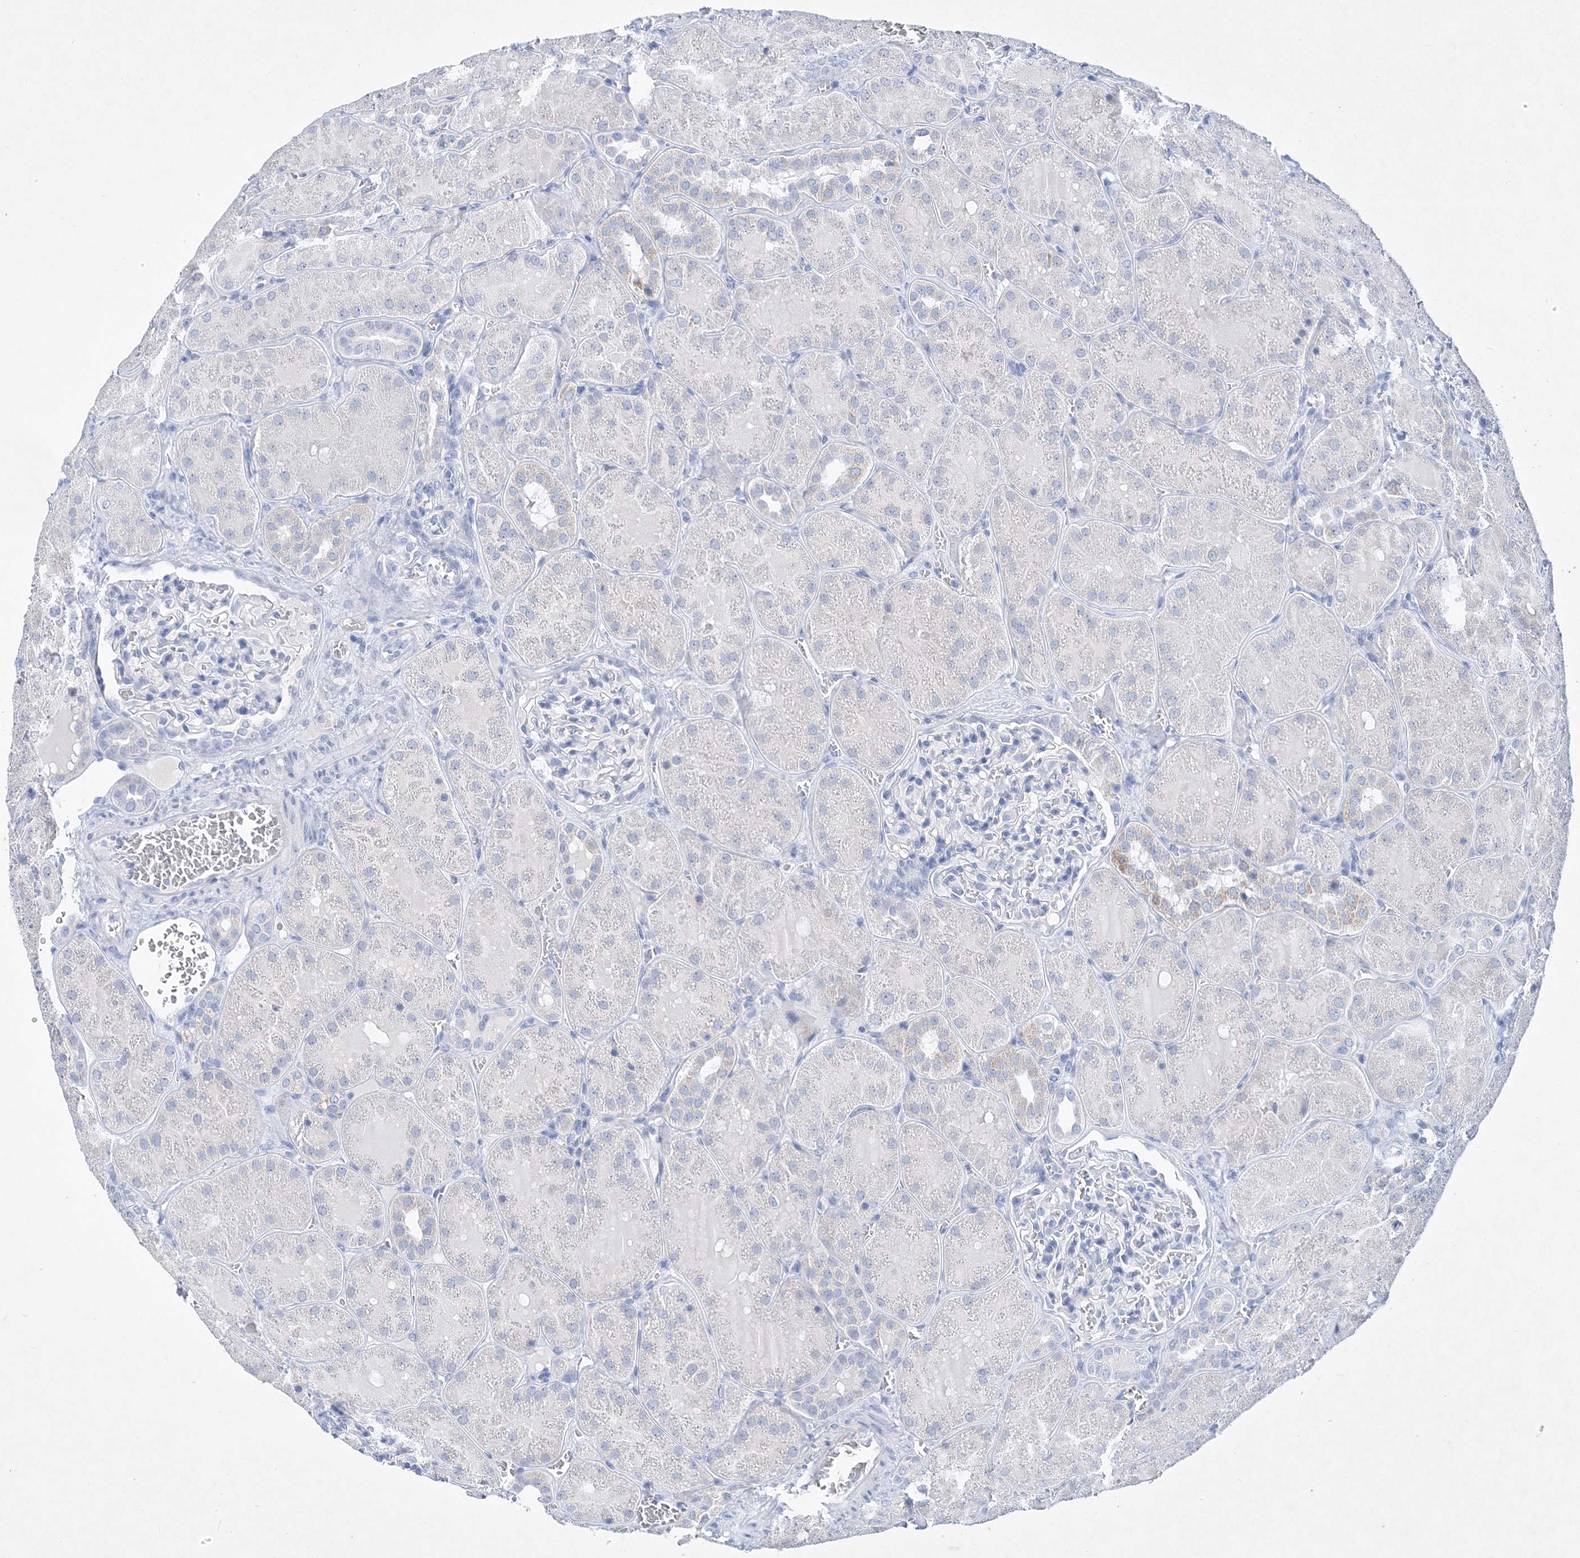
{"staining": {"intensity": "negative", "quantity": "none", "location": "none"}, "tissue": "kidney", "cell_type": "Cells in glomeruli", "image_type": "normal", "snomed": [{"axis": "morphology", "description": "Normal tissue, NOS"}, {"axis": "topography", "description": "Kidney"}], "caption": "This is a photomicrograph of IHC staining of normal kidney, which shows no staining in cells in glomeruli.", "gene": "COPS8", "patient": {"sex": "male", "age": 28}}